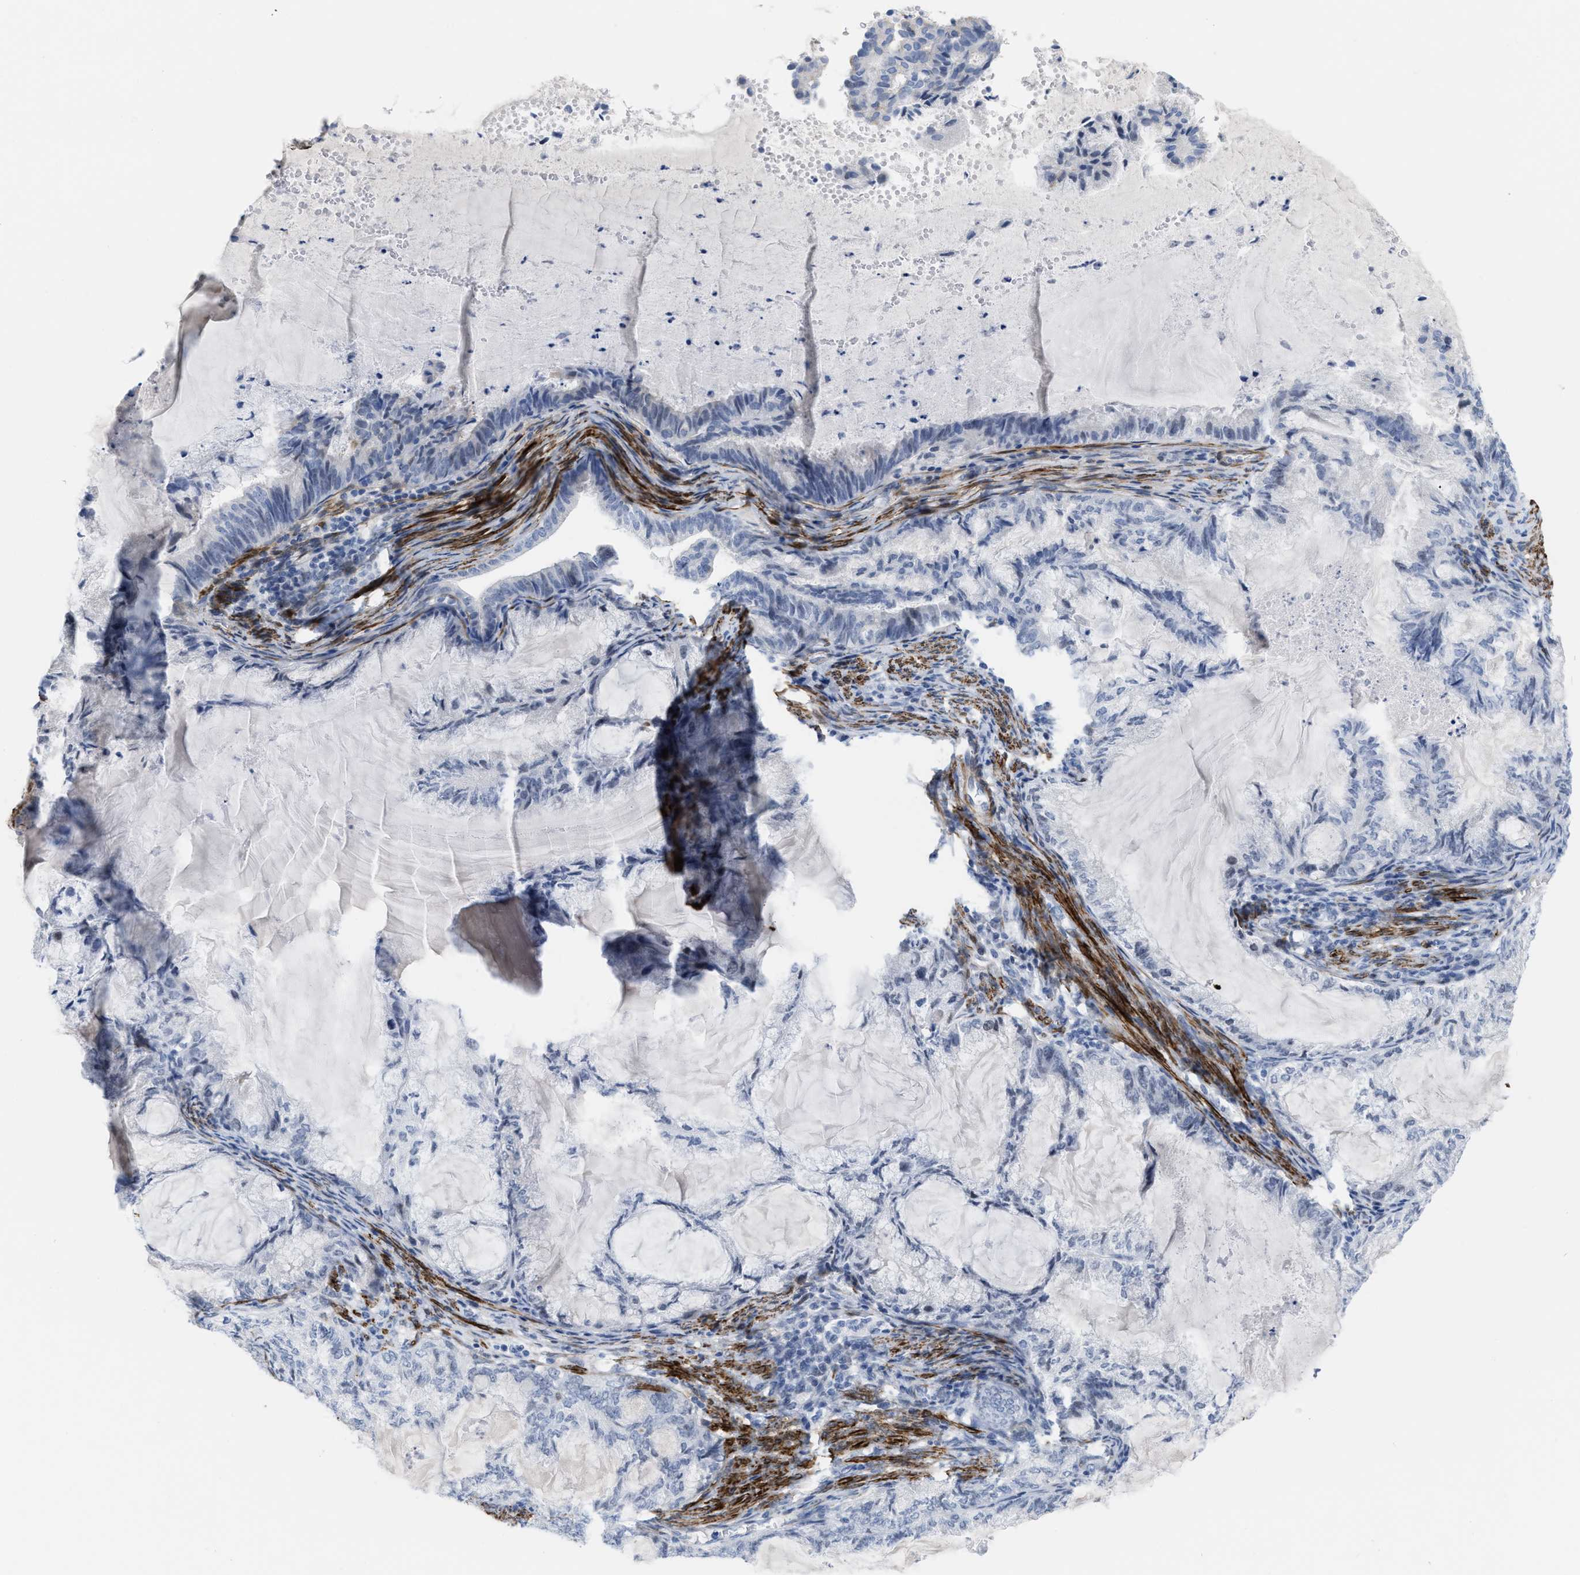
{"staining": {"intensity": "negative", "quantity": "none", "location": "none"}, "tissue": "endometrial cancer", "cell_type": "Tumor cells", "image_type": "cancer", "snomed": [{"axis": "morphology", "description": "Adenocarcinoma, NOS"}, {"axis": "topography", "description": "Endometrium"}], "caption": "Tumor cells show no significant protein positivity in adenocarcinoma (endometrial).", "gene": "TAGLN", "patient": {"sex": "female", "age": 86}}